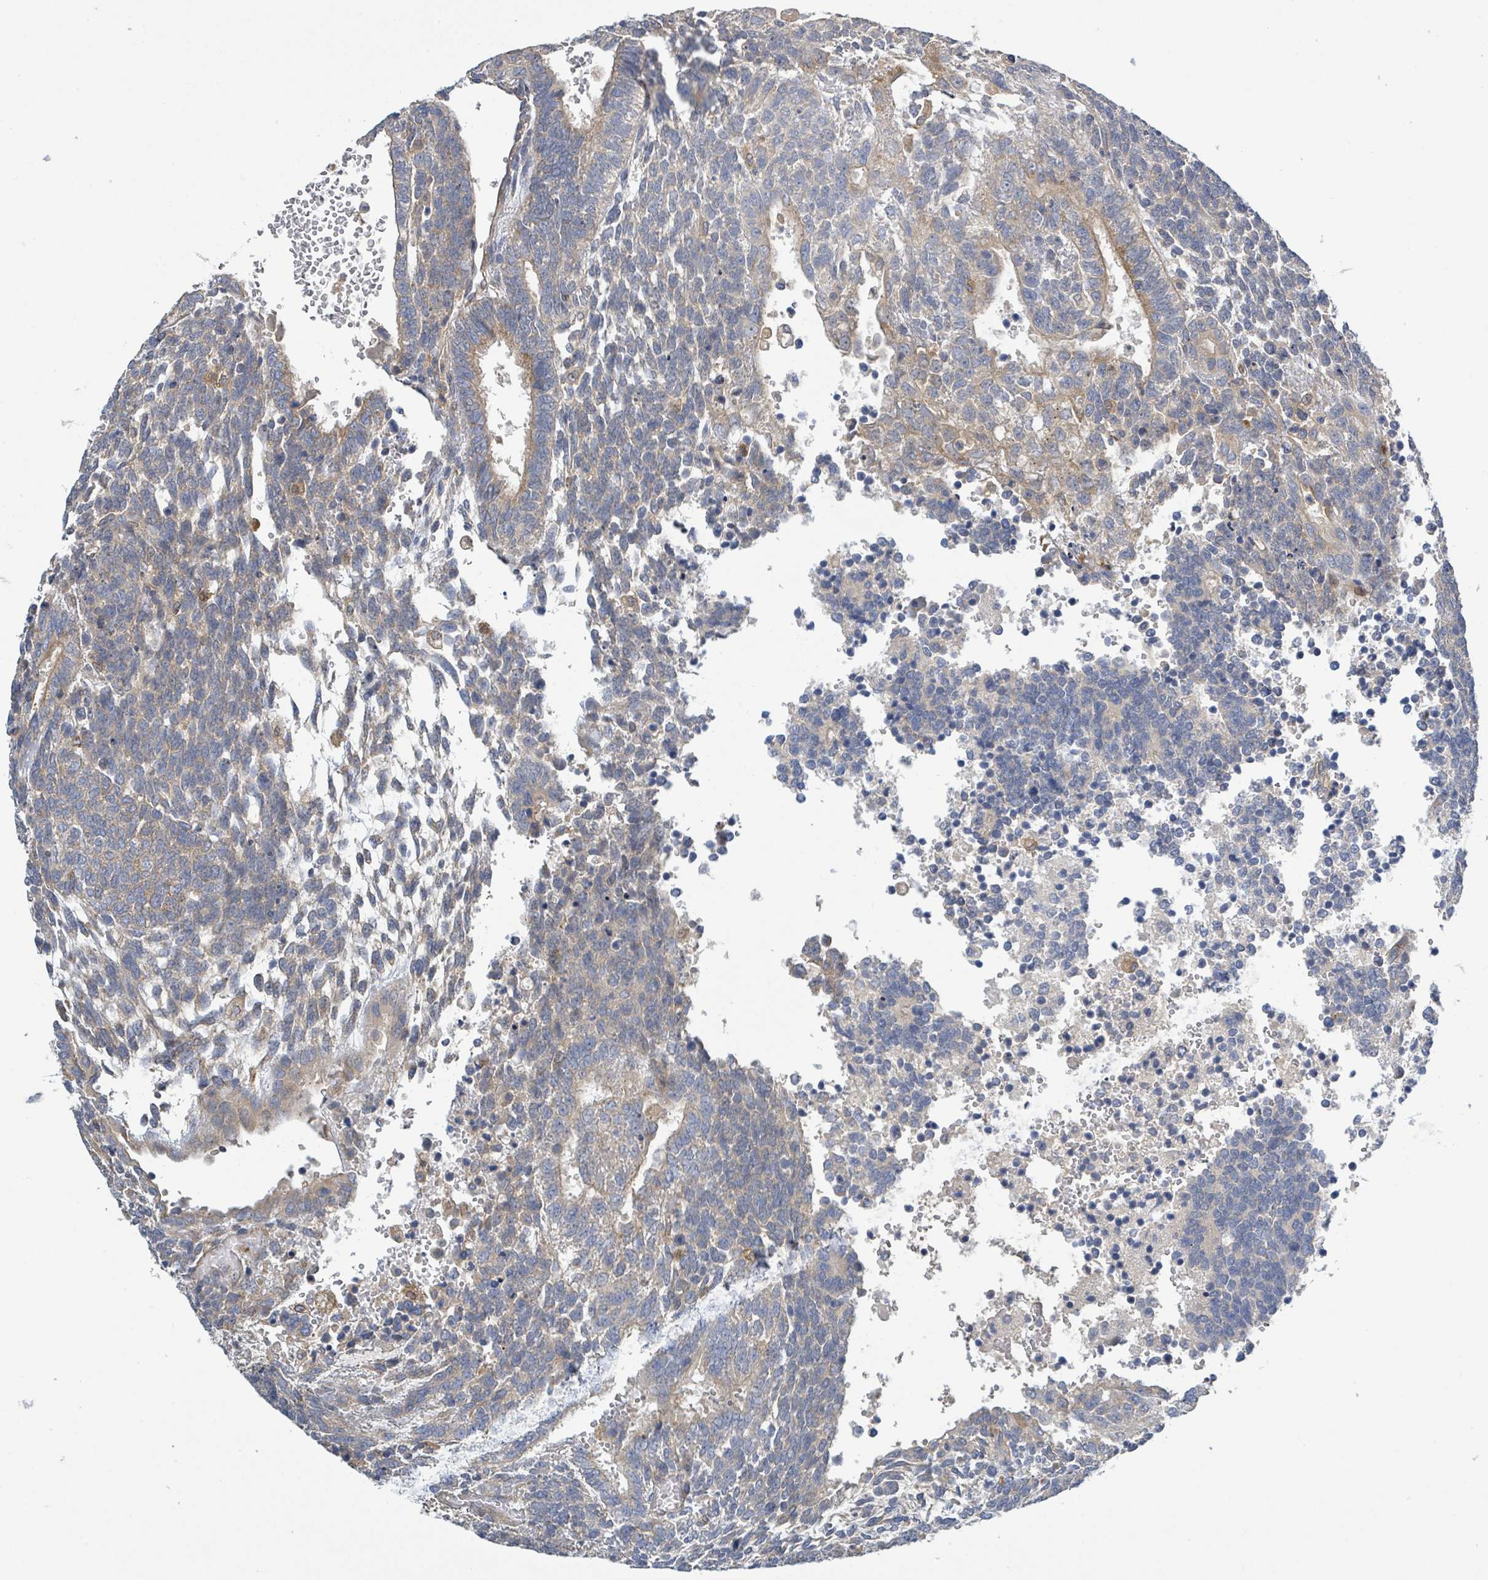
{"staining": {"intensity": "moderate", "quantity": "<25%", "location": "cytoplasmic/membranous"}, "tissue": "testis cancer", "cell_type": "Tumor cells", "image_type": "cancer", "snomed": [{"axis": "morphology", "description": "Carcinoma, Embryonal, NOS"}, {"axis": "topography", "description": "Testis"}], "caption": "Protein expression analysis of embryonal carcinoma (testis) demonstrates moderate cytoplasmic/membranous expression in about <25% of tumor cells.", "gene": "CFAP210", "patient": {"sex": "male", "age": 23}}